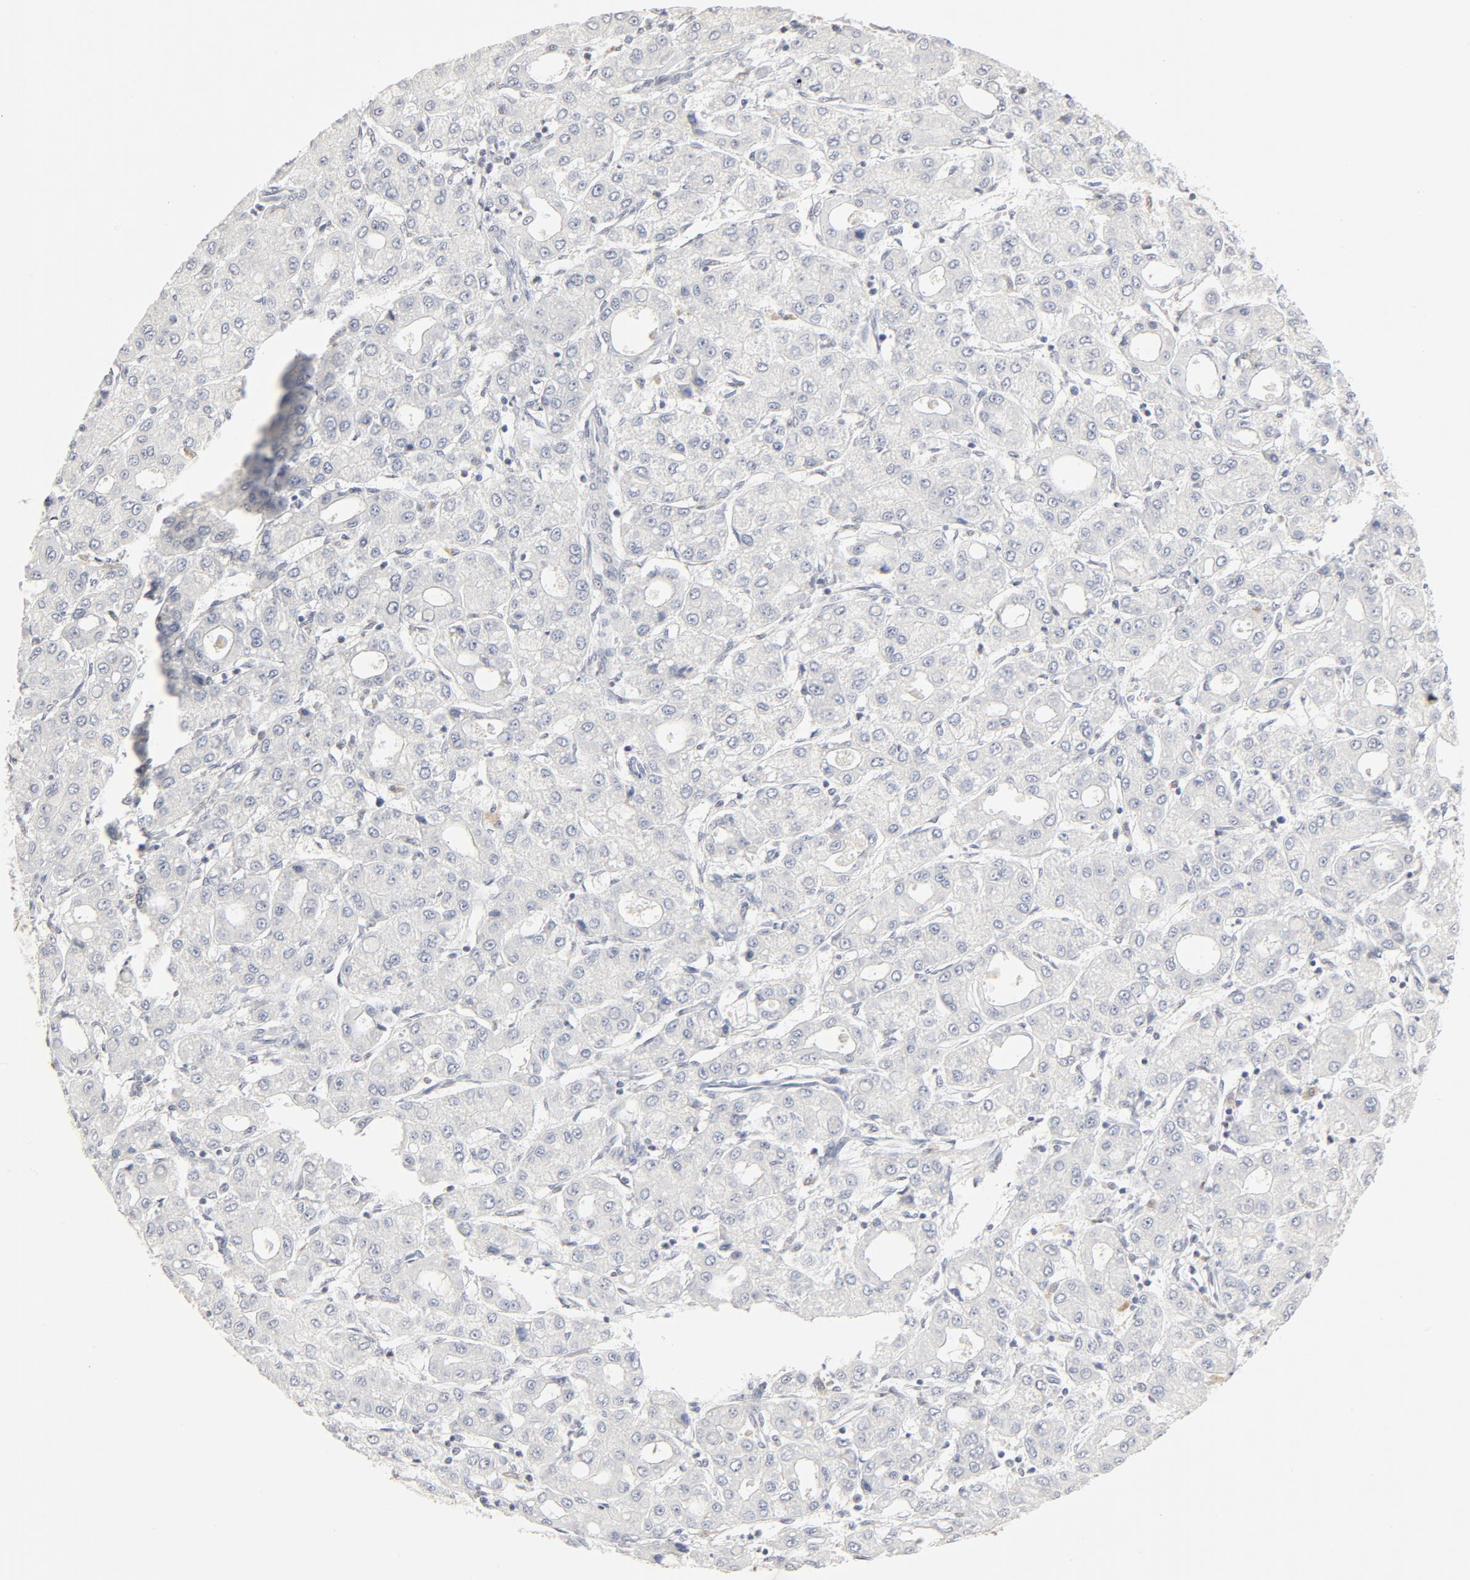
{"staining": {"intensity": "negative", "quantity": "none", "location": "none"}, "tissue": "liver cancer", "cell_type": "Tumor cells", "image_type": "cancer", "snomed": [{"axis": "morphology", "description": "Carcinoma, Hepatocellular, NOS"}, {"axis": "topography", "description": "Liver"}], "caption": "DAB immunohistochemical staining of human hepatocellular carcinoma (liver) exhibits no significant positivity in tumor cells.", "gene": "GTF2H1", "patient": {"sex": "male", "age": 69}}